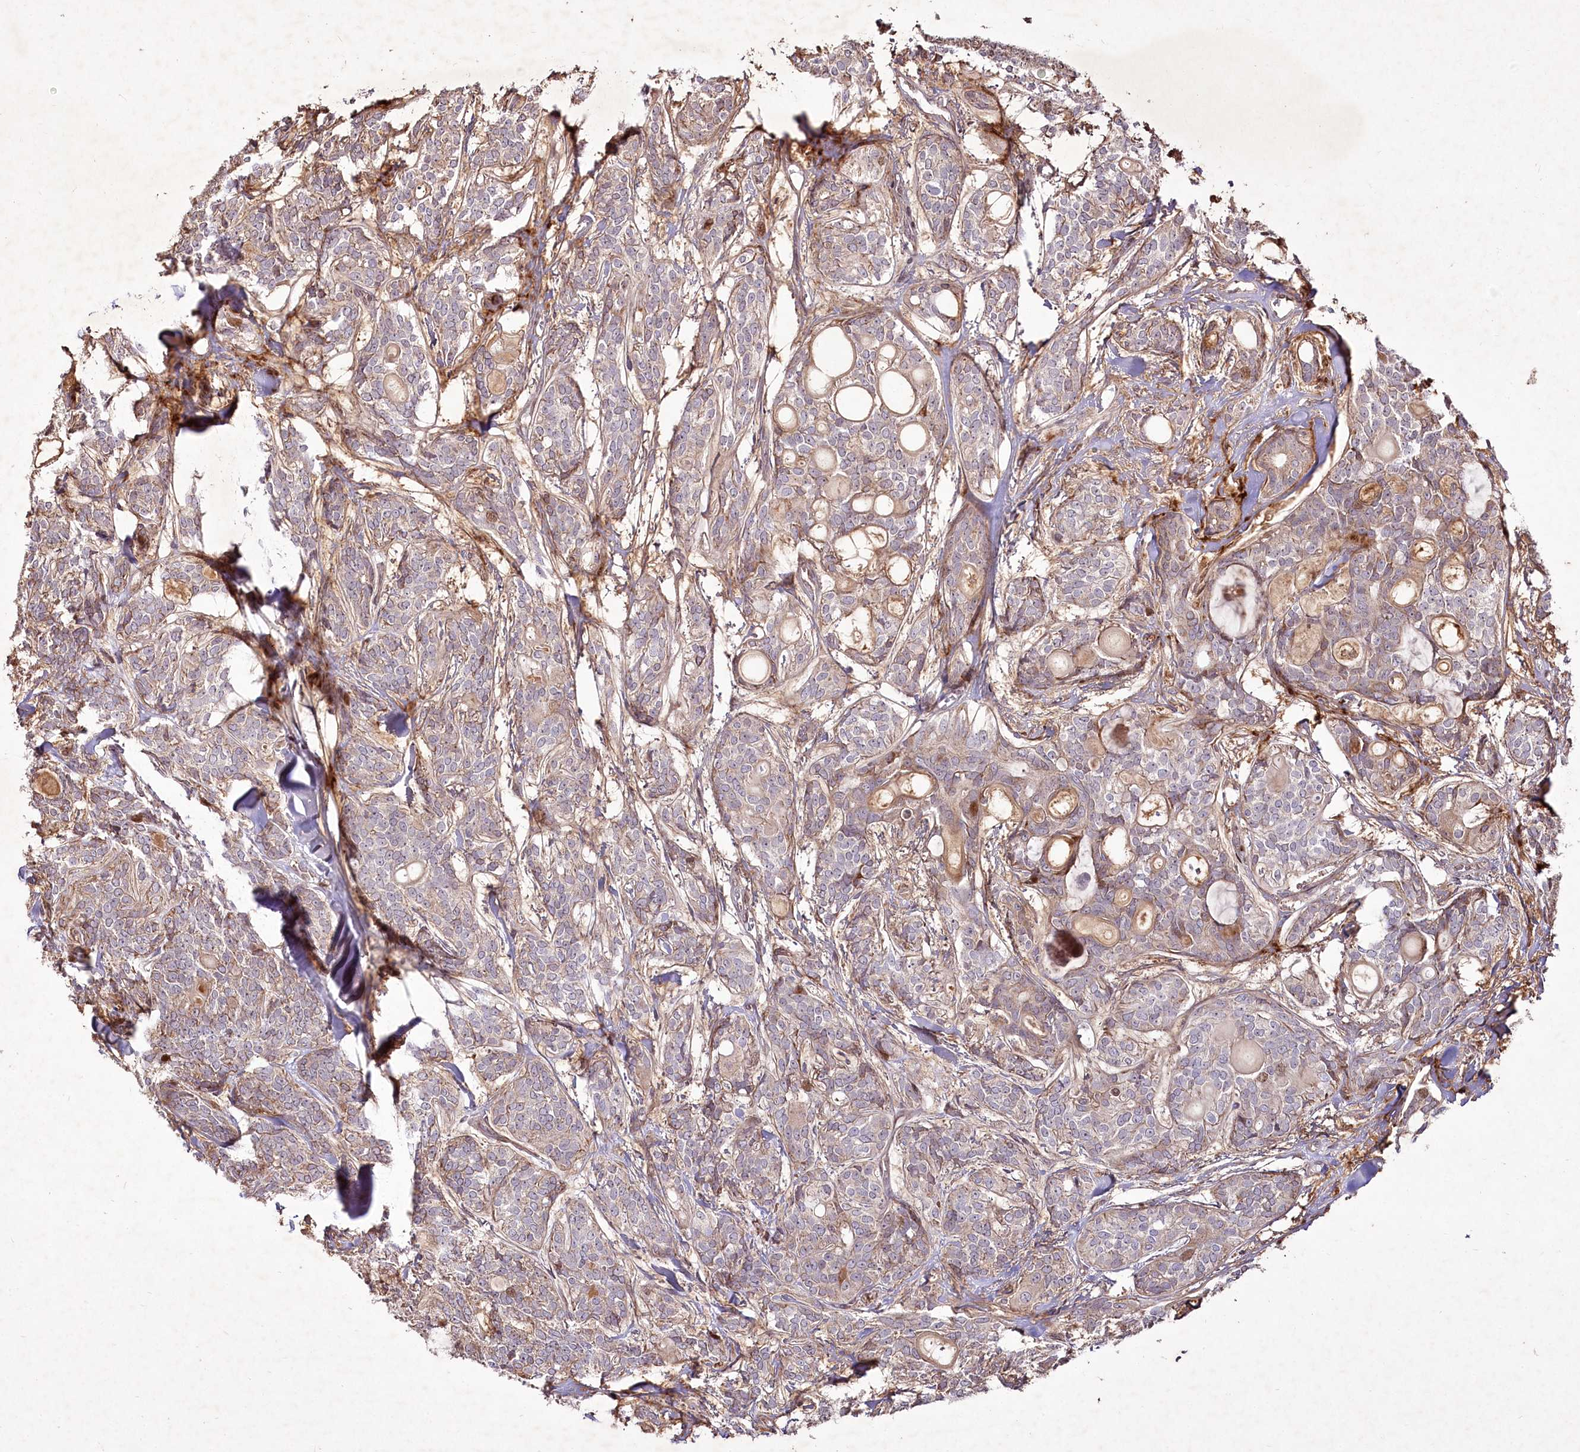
{"staining": {"intensity": "weak", "quantity": ">75%", "location": "cytoplasmic/membranous"}, "tissue": "head and neck cancer", "cell_type": "Tumor cells", "image_type": "cancer", "snomed": [{"axis": "morphology", "description": "Adenocarcinoma, NOS"}, {"axis": "topography", "description": "Head-Neck"}], "caption": "Head and neck cancer (adenocarcinoma) stained with a protein marker demonstrates weak staining in tumor cells.", "gene": "PSTK", "patient": {"sex": "male", "age": 66}}